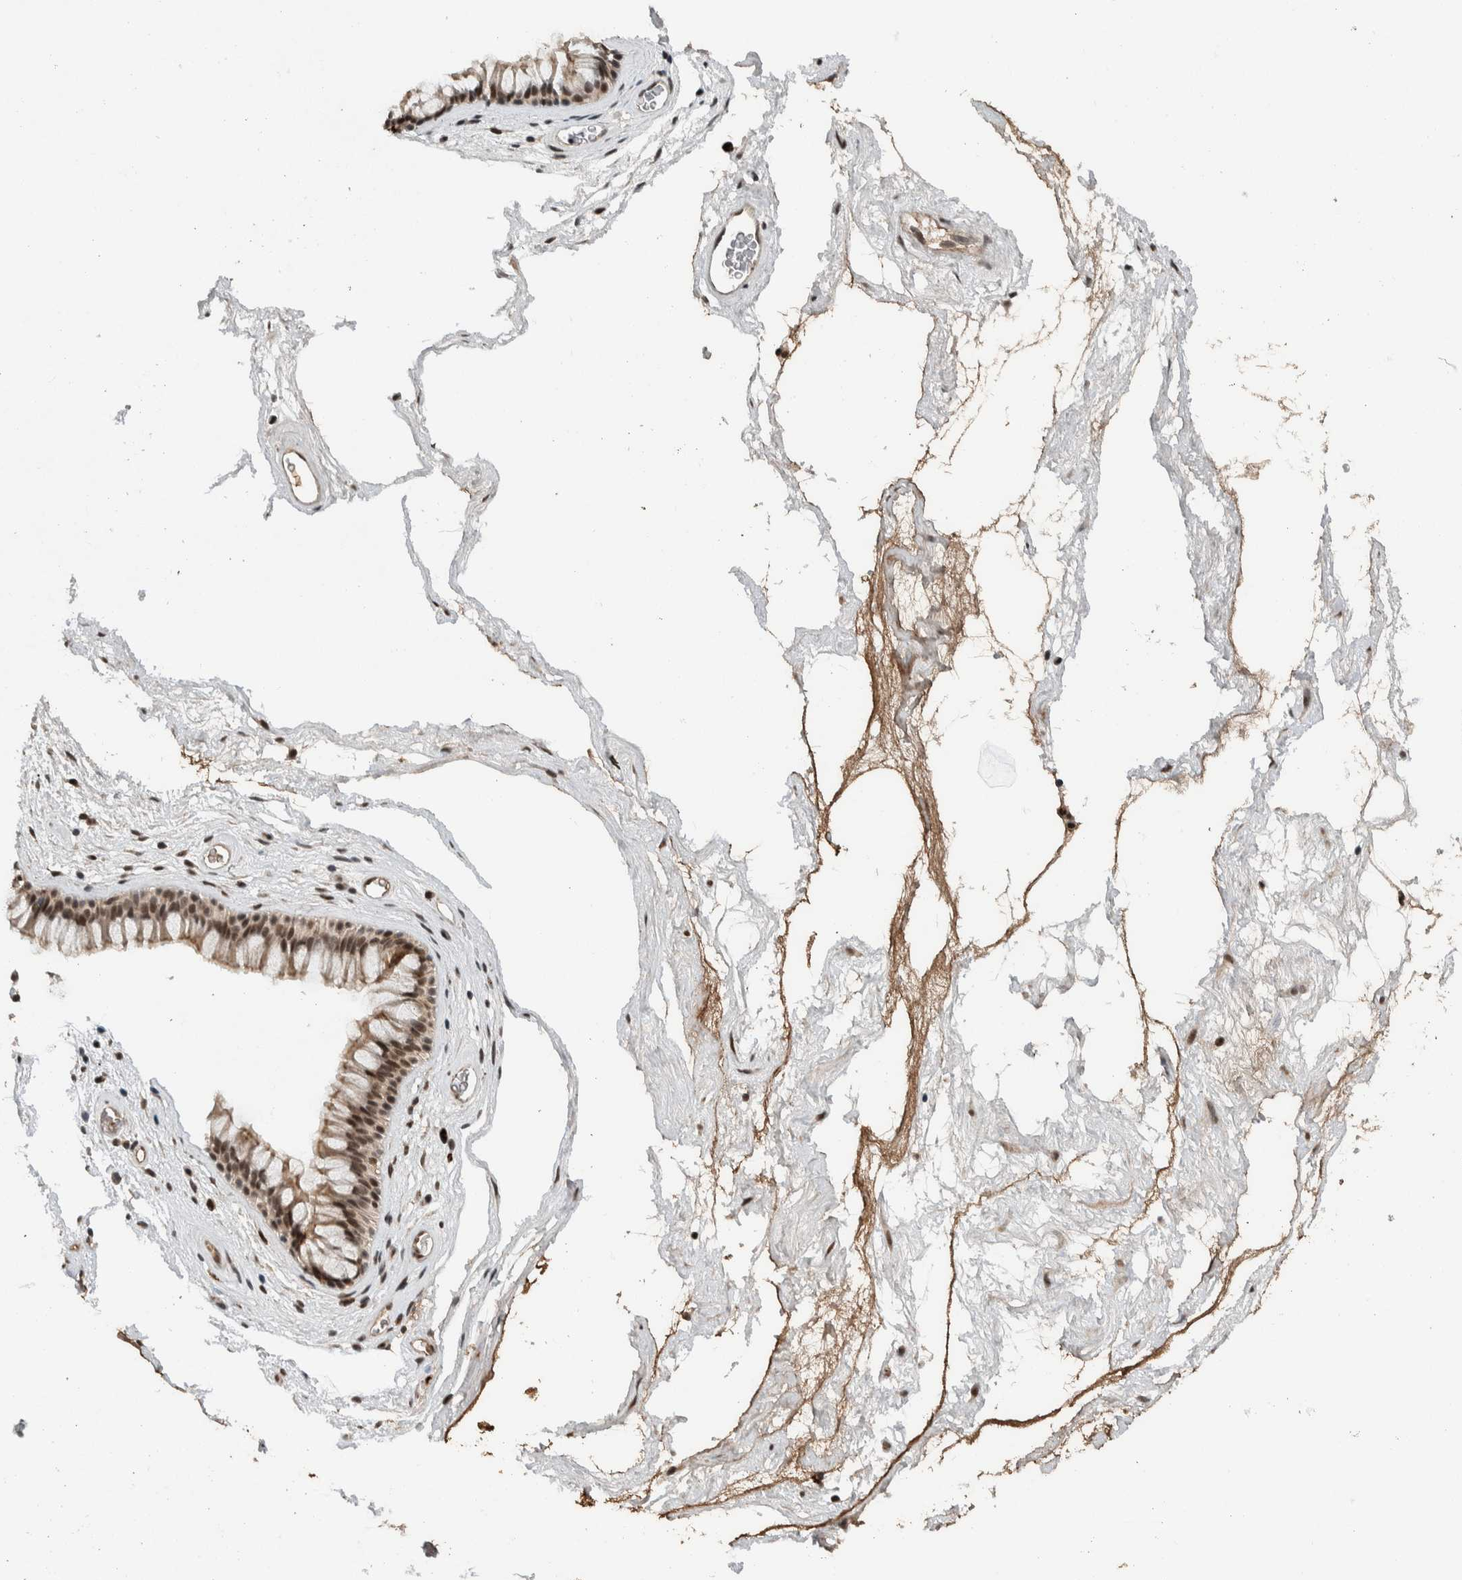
{"staining": {"intensity": "moderate", "quantity": ">75%", "location": "cytoplasmic/membranous,nuclear"}, "tissue": "nasopharynx", "cell_type": "Respiratory epithelial cells", "image_type": "normal", "snomed": [{"axis": "morphology", "description": "Normal tissue, NOS"}, {"axis": "morphology", "description": "Inflammation, NOS"}, {"axis": "topography", "description": "Nasopharynx"}], "caption": "A high-resolution image shows immunohistochemistry staining of normal nasopharynx, which demonstrates moderate cytoplasmic/membranous,nuclear staining in about >75% of respiratory epithelial cells.", "gene": "ZFP91", "patient": {"sex": "male", "age": 48}}